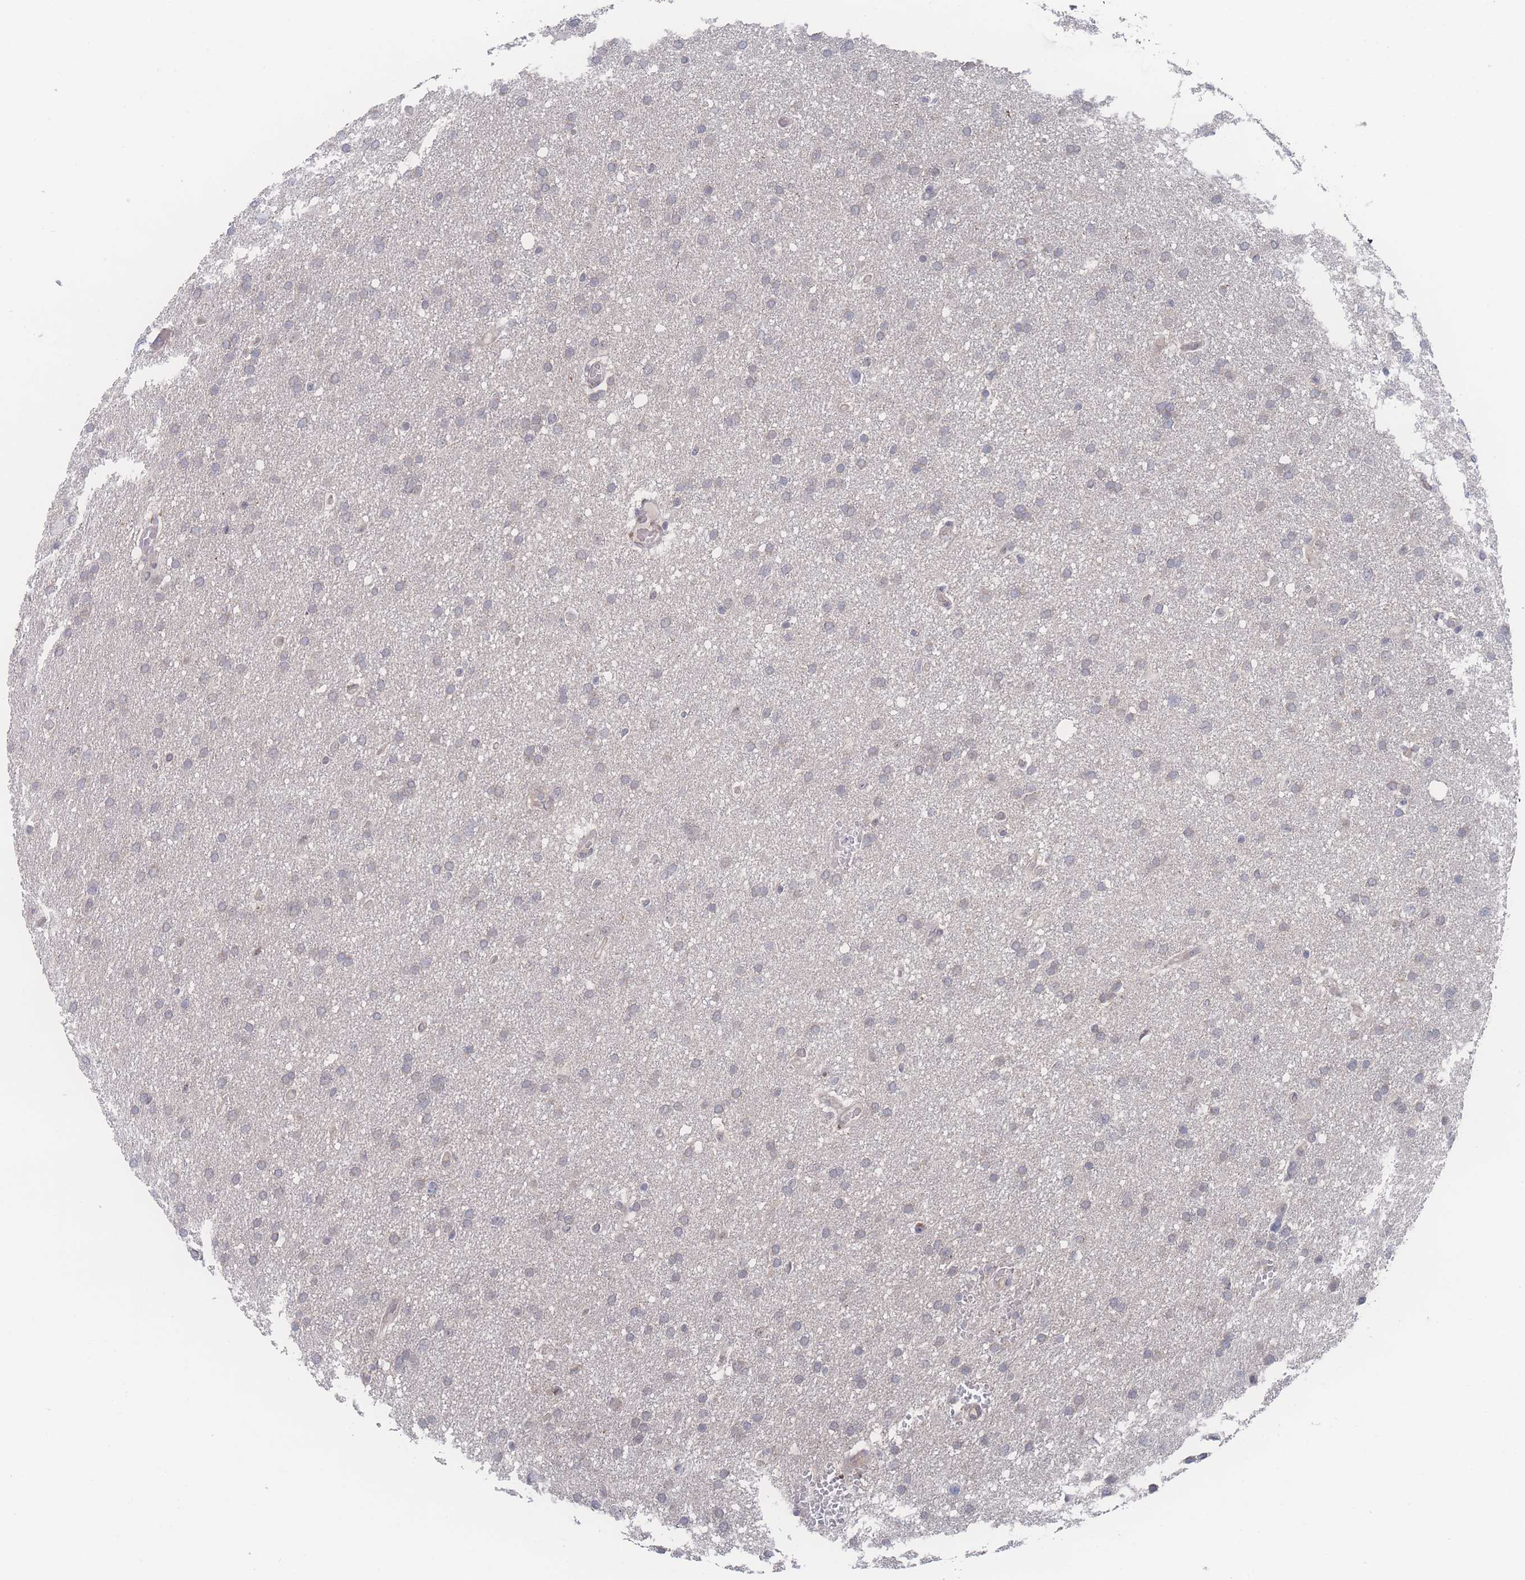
{"staining": {"intensity": "negative", "quantity": "none", "location": "none"}, "tissue": "glioma", "cell_type": "Tumor cells", "image_type": "cancer", "snomed": [{"axis": "morphology", "description": "Glioma, malignant, High grade"}, {"axis": "topography", "description": "Cerebral cortex"}], "caption": "This is a image of IHC staining of malignant glioma (high-grade), which shows no positivity in tumor cells.", "gene": "NBEAL1", "patient": {"sex": "female", "age": 36}}